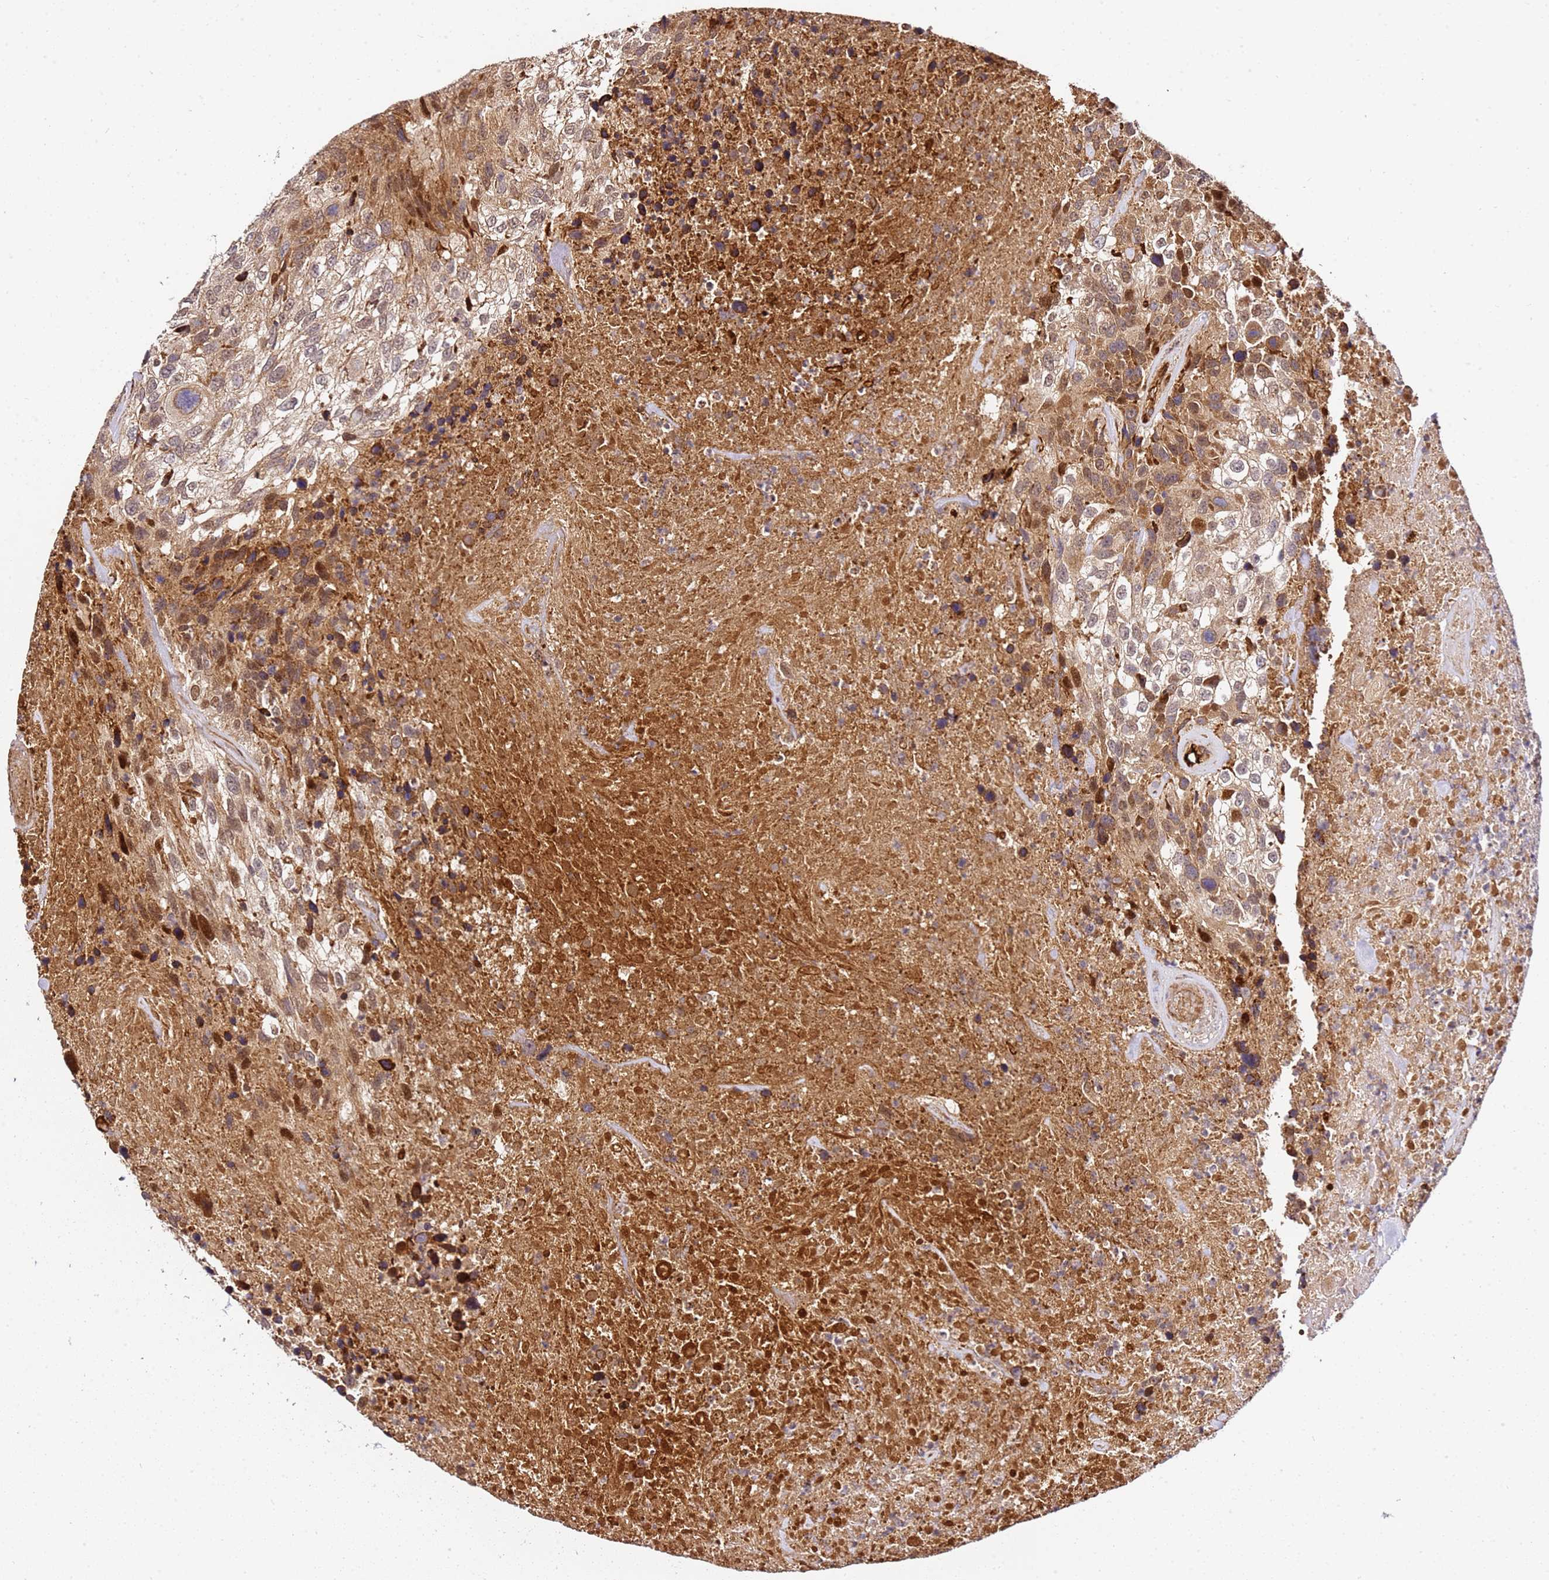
{"staining": {"intensity": "strong", "quantity": ">75%", "location": "cytoplasmic/membranous,nuclear"}, "tissue": "urothelial cancer", "cell_type": "Tumor cells", "image_type": "cancer", "snomed": [{"axis": "morphology", "description": "Urothelial carcinoma, High grade"}, {"axis": "topography", "description": "Urinary bladder"}], "caption": "Immunohistochemistry (IHC) micrograph of neoplastic tissue: urothelial cancer stained using immunohistochemistry (IHC) demonstrates high levels of strong protein expression localized specifically in the cytoplasmic/membranous and nuclear of tumor cells, appearing as a cytoplasmic/membranous and nuclear brown color.", "gene": "SMOX", "patient": {"sex": "female", "age": 70}}